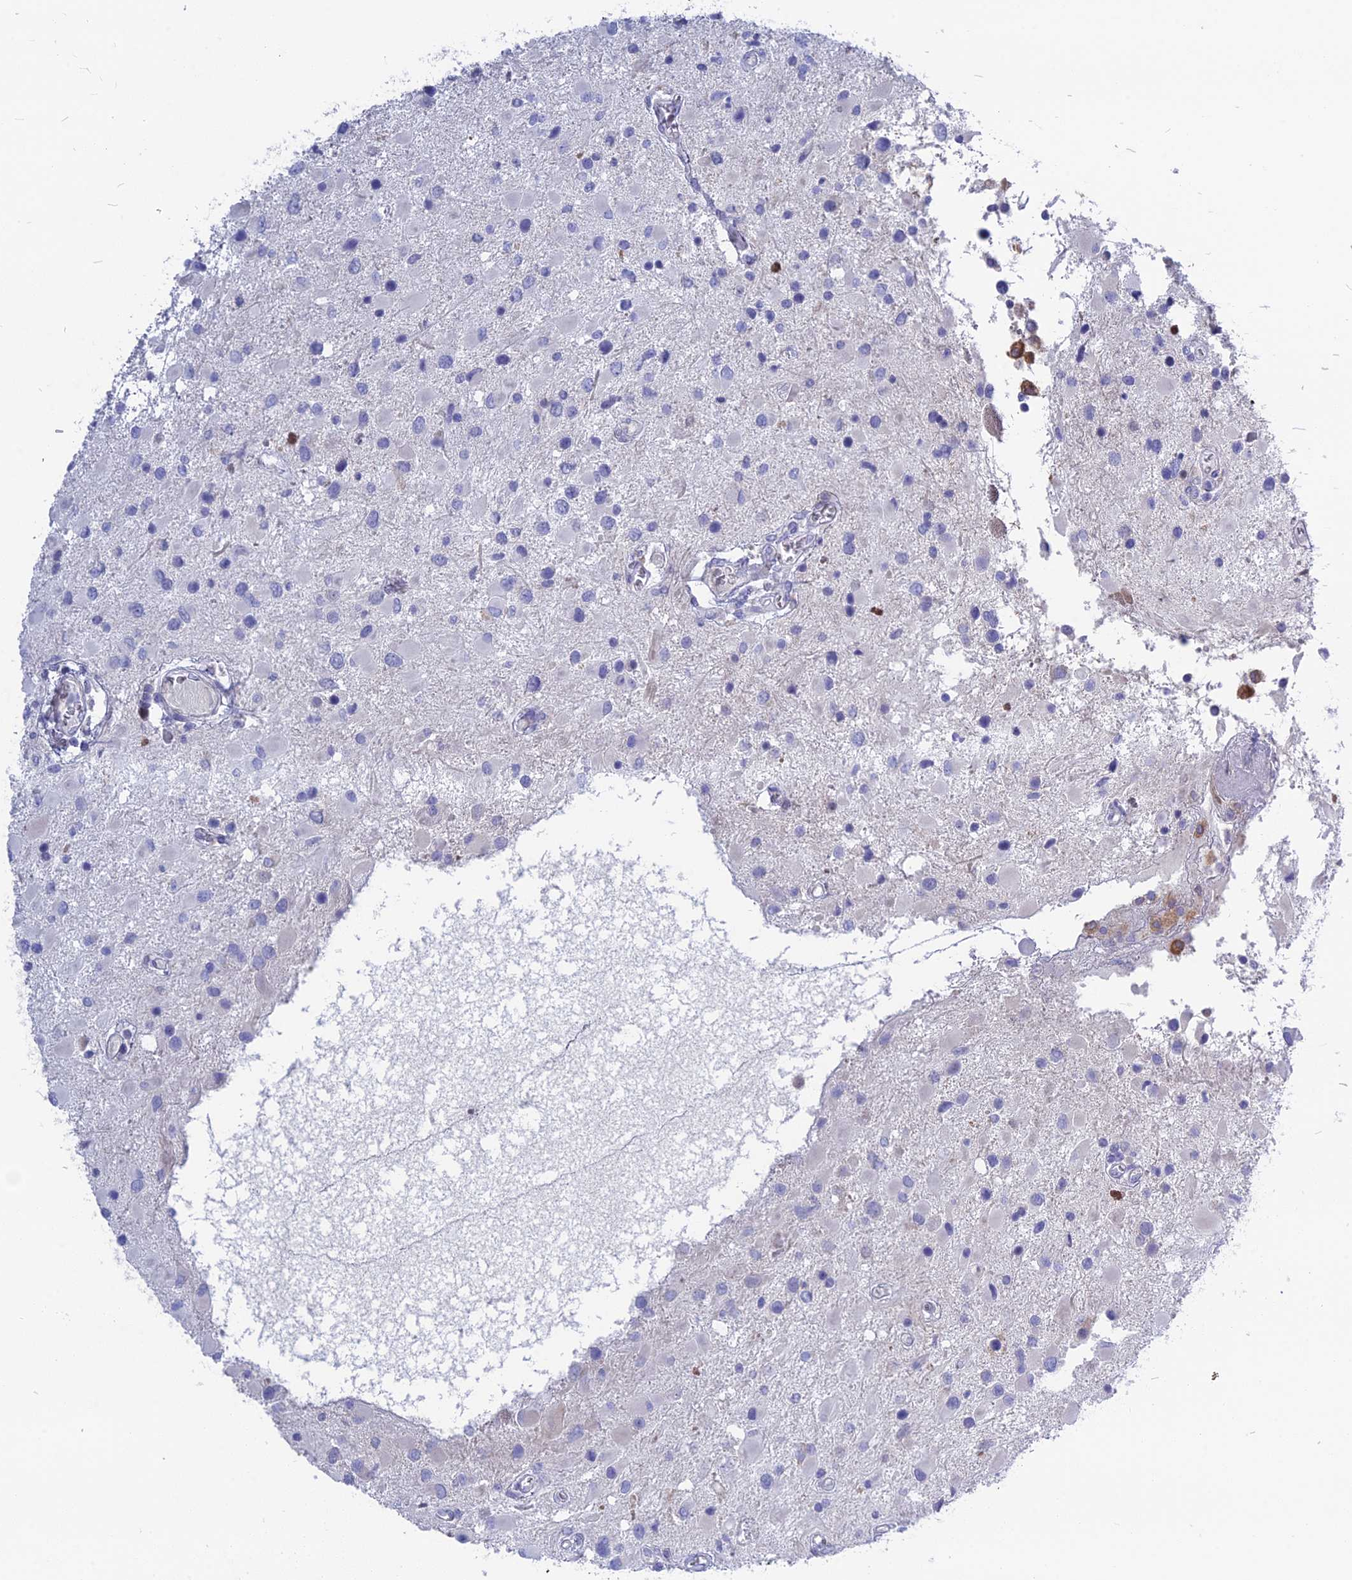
{"staining": {"intensity": "negative", "quantity": "none", "location": "none"}, "tissue": "glioma", "cell_type": "Tumor cells", "image_type": "cancer", "snomed": [{"axis": "morphology", "description": "Glioma, malignant, High grade"}, {"axis": "topography", "description": "Brain"}], "caption": "There is no significant positivity in tumor cells of glioma.", "gene": "SNTN", "patient": {"sex": "male", "age": 53}}